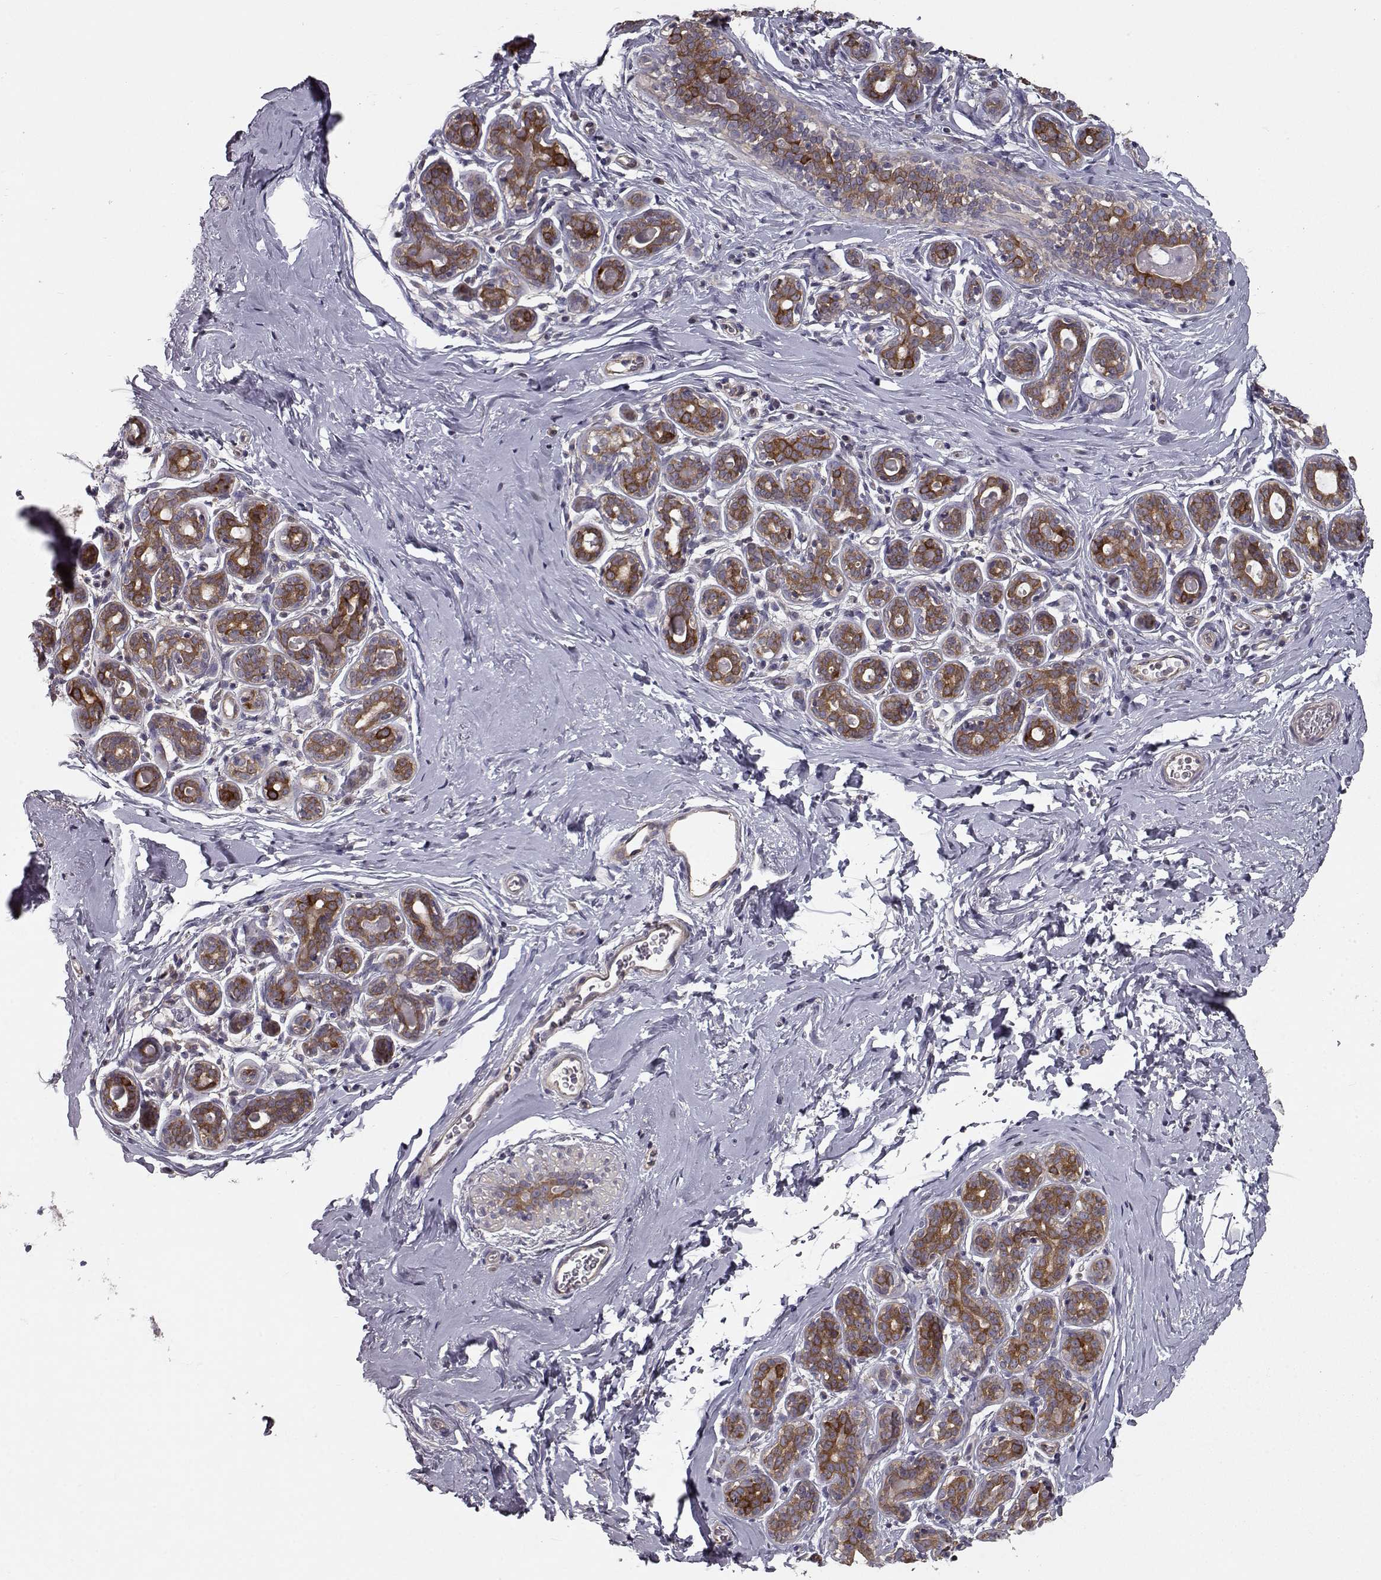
{"staining": {"intensity": "strong", "quantity": "25%-75%", "location": "cytoplasmic/membranous"}, "tissue": "breast", "cell_type": "Glandular cells", "image_type": "normal", "snomed": [{"axis": "morphology", "description": "Normal tissue, NOS"}, {"axis": "topography", "description": "Skin"}, {"axis": "topography", "description": "Breast"}], "caption": "Immunohistochemistry (IHC) (DAB (3,3'-diaminobenzidine)) staining of unremarkable breast shows strong cytoplasmic/membranous protein expression in about 25%-75% of glandular cells.", "gene": "RANBP1", "patient": {"sex": "female", "age": 43}}